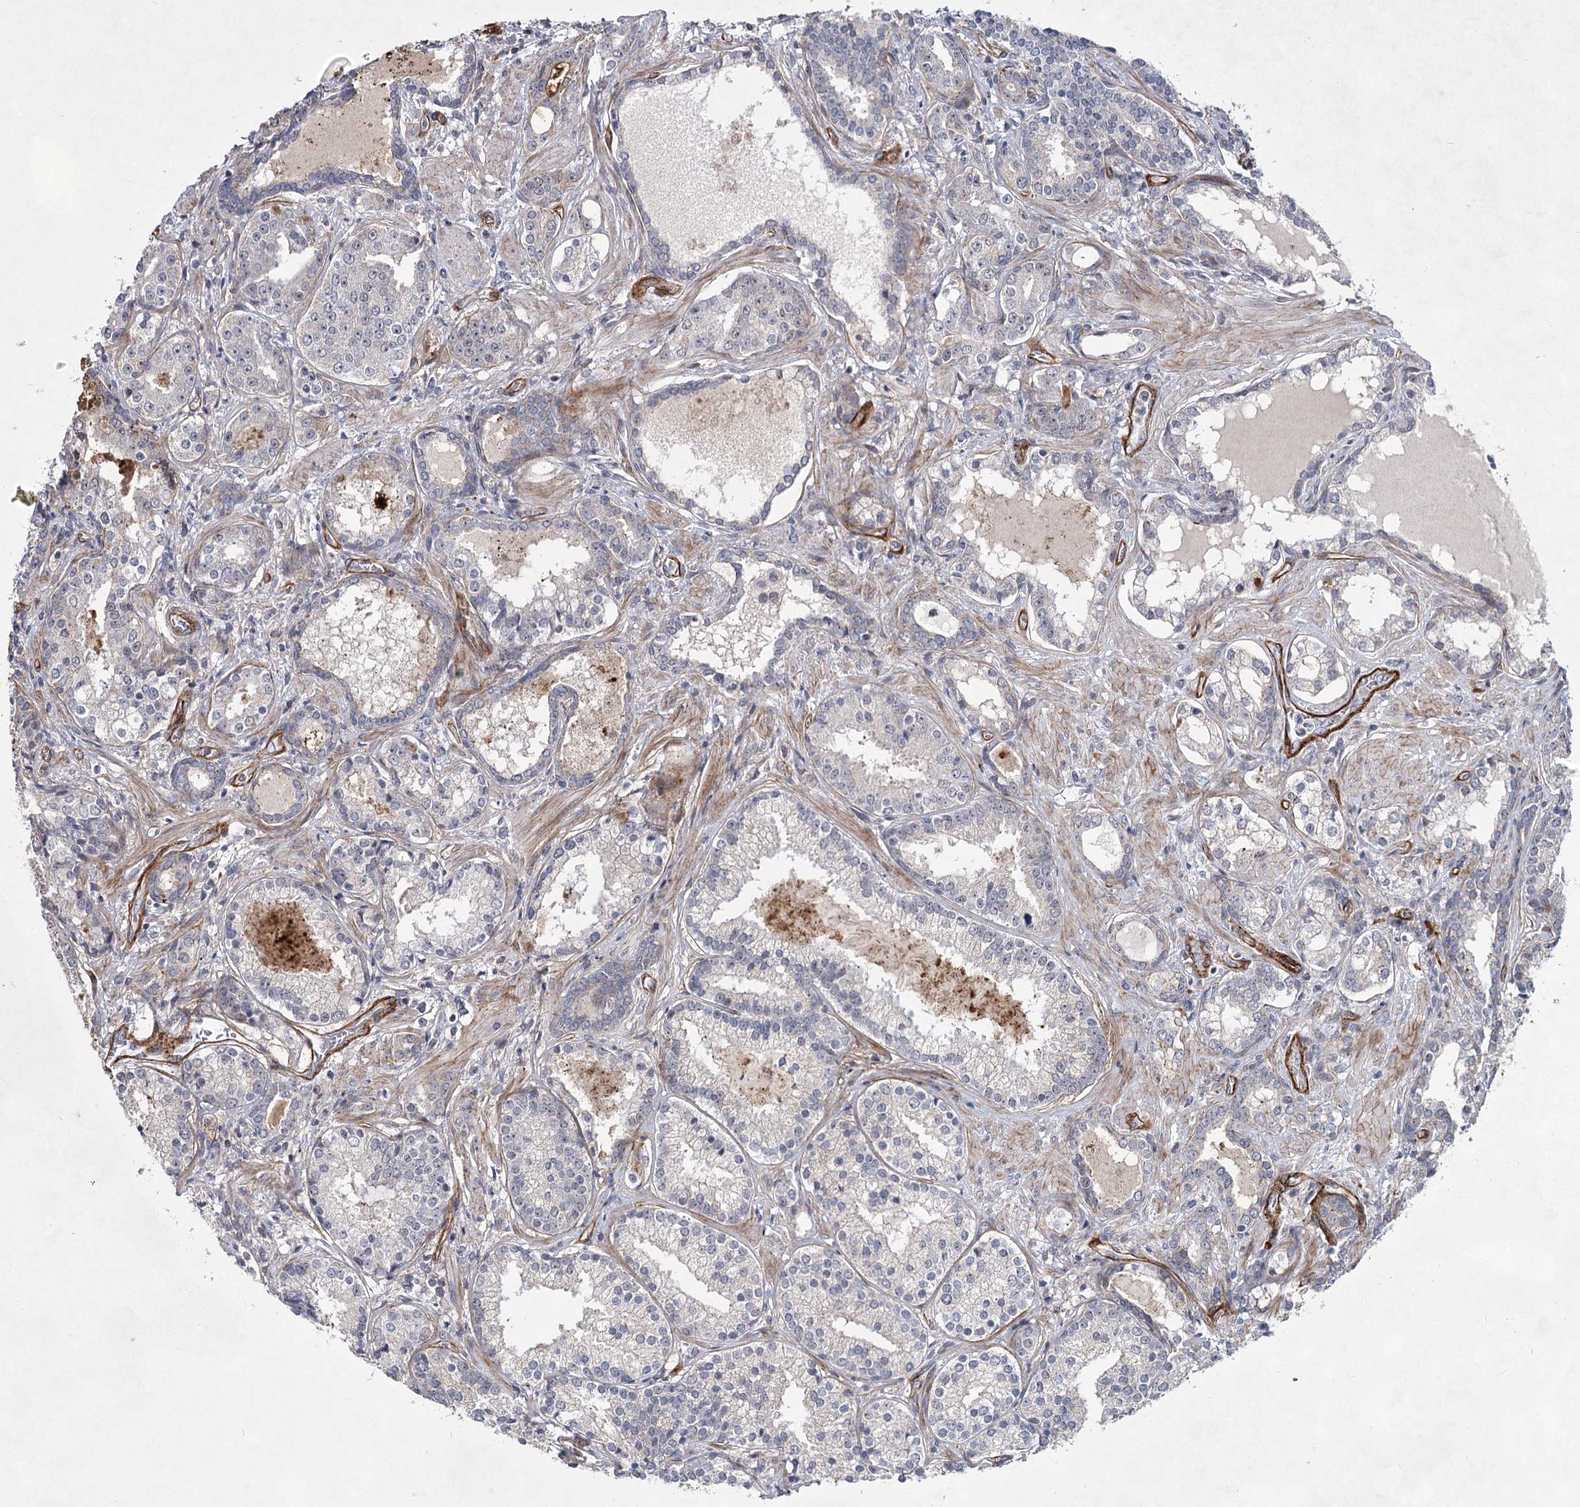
{"staining": {"intensity": "negative", "quantity": "none", "location": "none"}, "tissue": "prostate cancer", "cell_type": "Tumor cells", "image_type": "cancer", "snomed": [{"axis": "morphology", "description": "Adenocarcinoma, High grade"}, {"axis": "topography", "description": "Prostate"}], "caption": "DAB immunohistochemical staining of prostate cancer demonstrates no significant positivity in tumor cells.", "gene": "ATL2", "patient": {"sex": "male", "age": 58}}